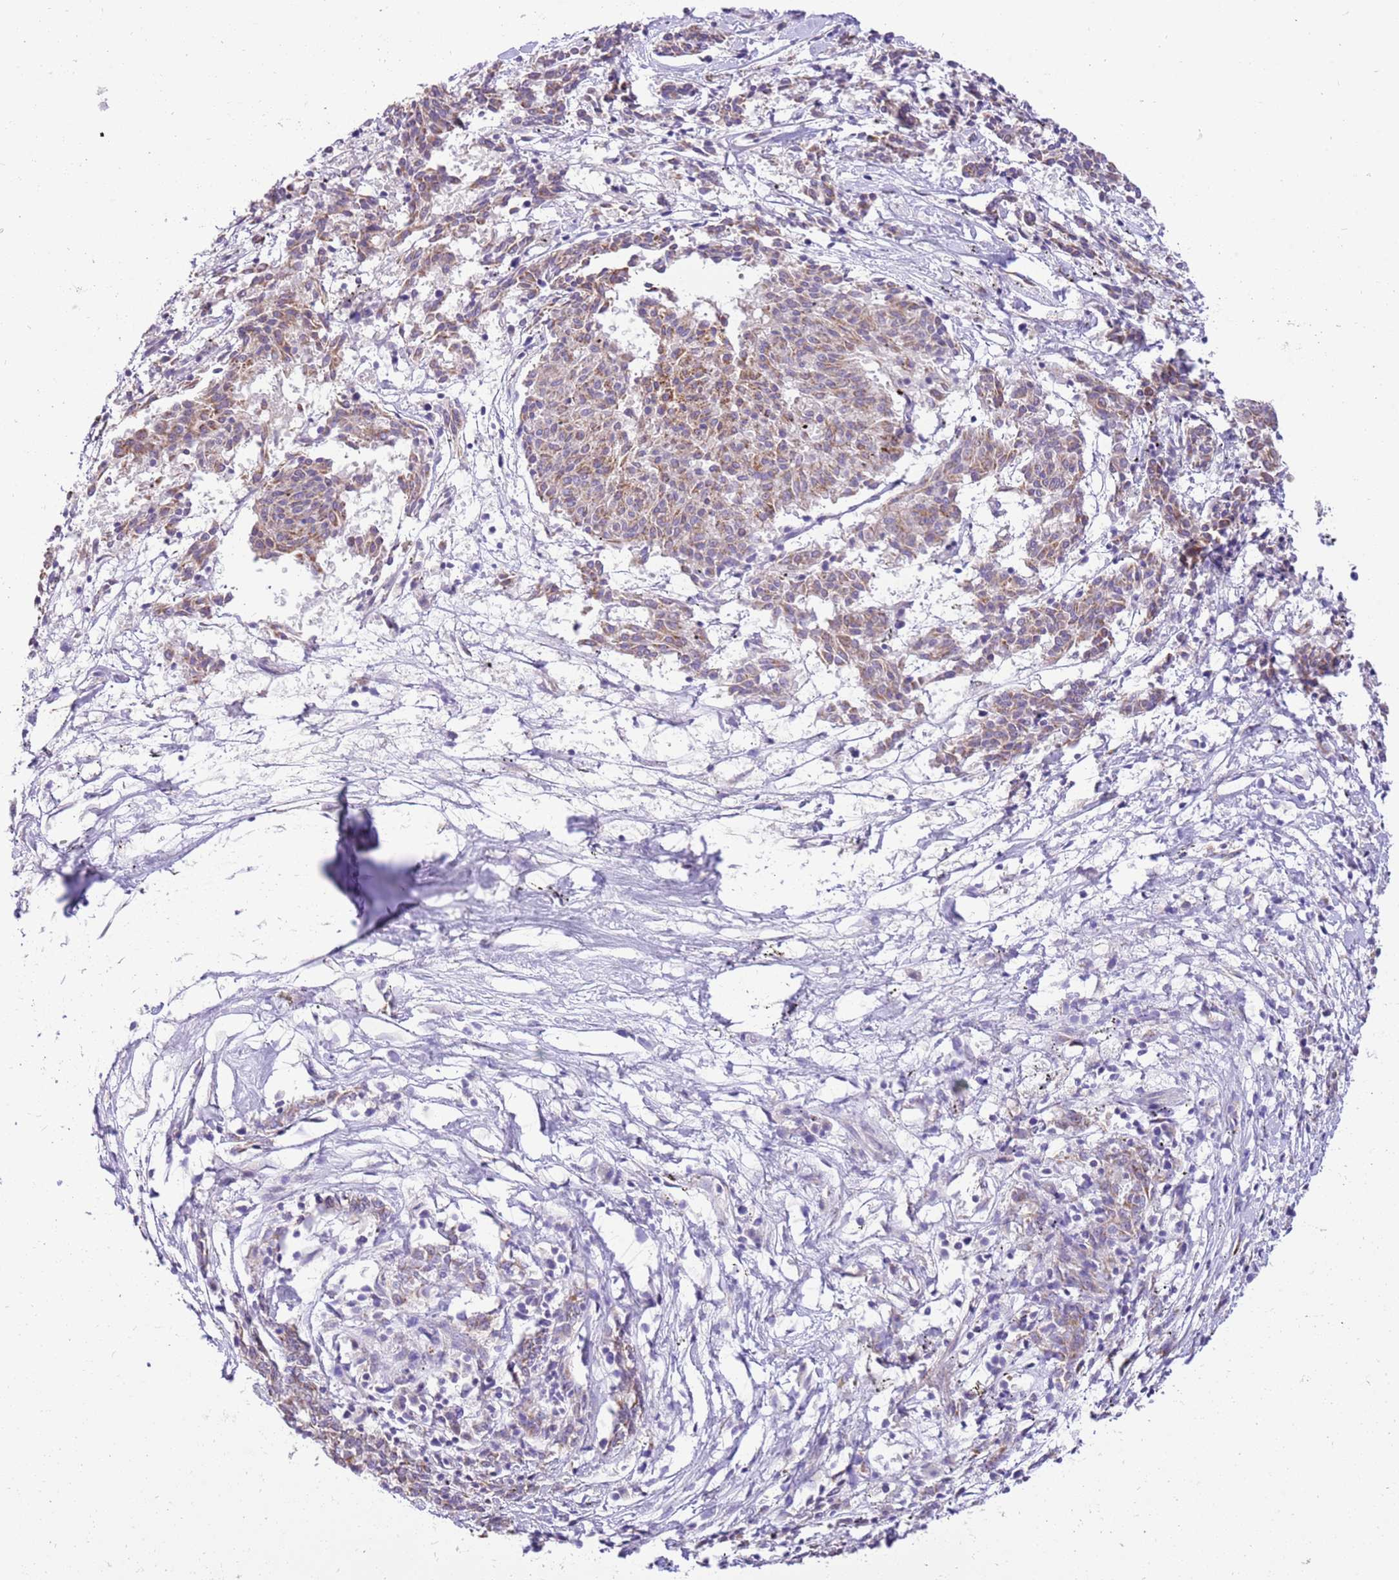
{"staining": {"intensity": "weak", "quantity": ">75%", "location": "cytoplasmic/membranous"}, "tissue": "melanoma", "cell_type": "Tumor cells", "image_type": "cancer", "snomed": [{"axis": "morphology", "description": "Malignant melanoma, NOS"}, {"axis": "topography", "description": "Skin"}], "caption": "This image exhibits immunohistochemistry (IHC) staining of melanoma, with low weak cytoplasmic/membranous positivity in approximately >75% of tumor cells.", "gene": "COX17", "patient": {"sex": "female", "age": 72}}